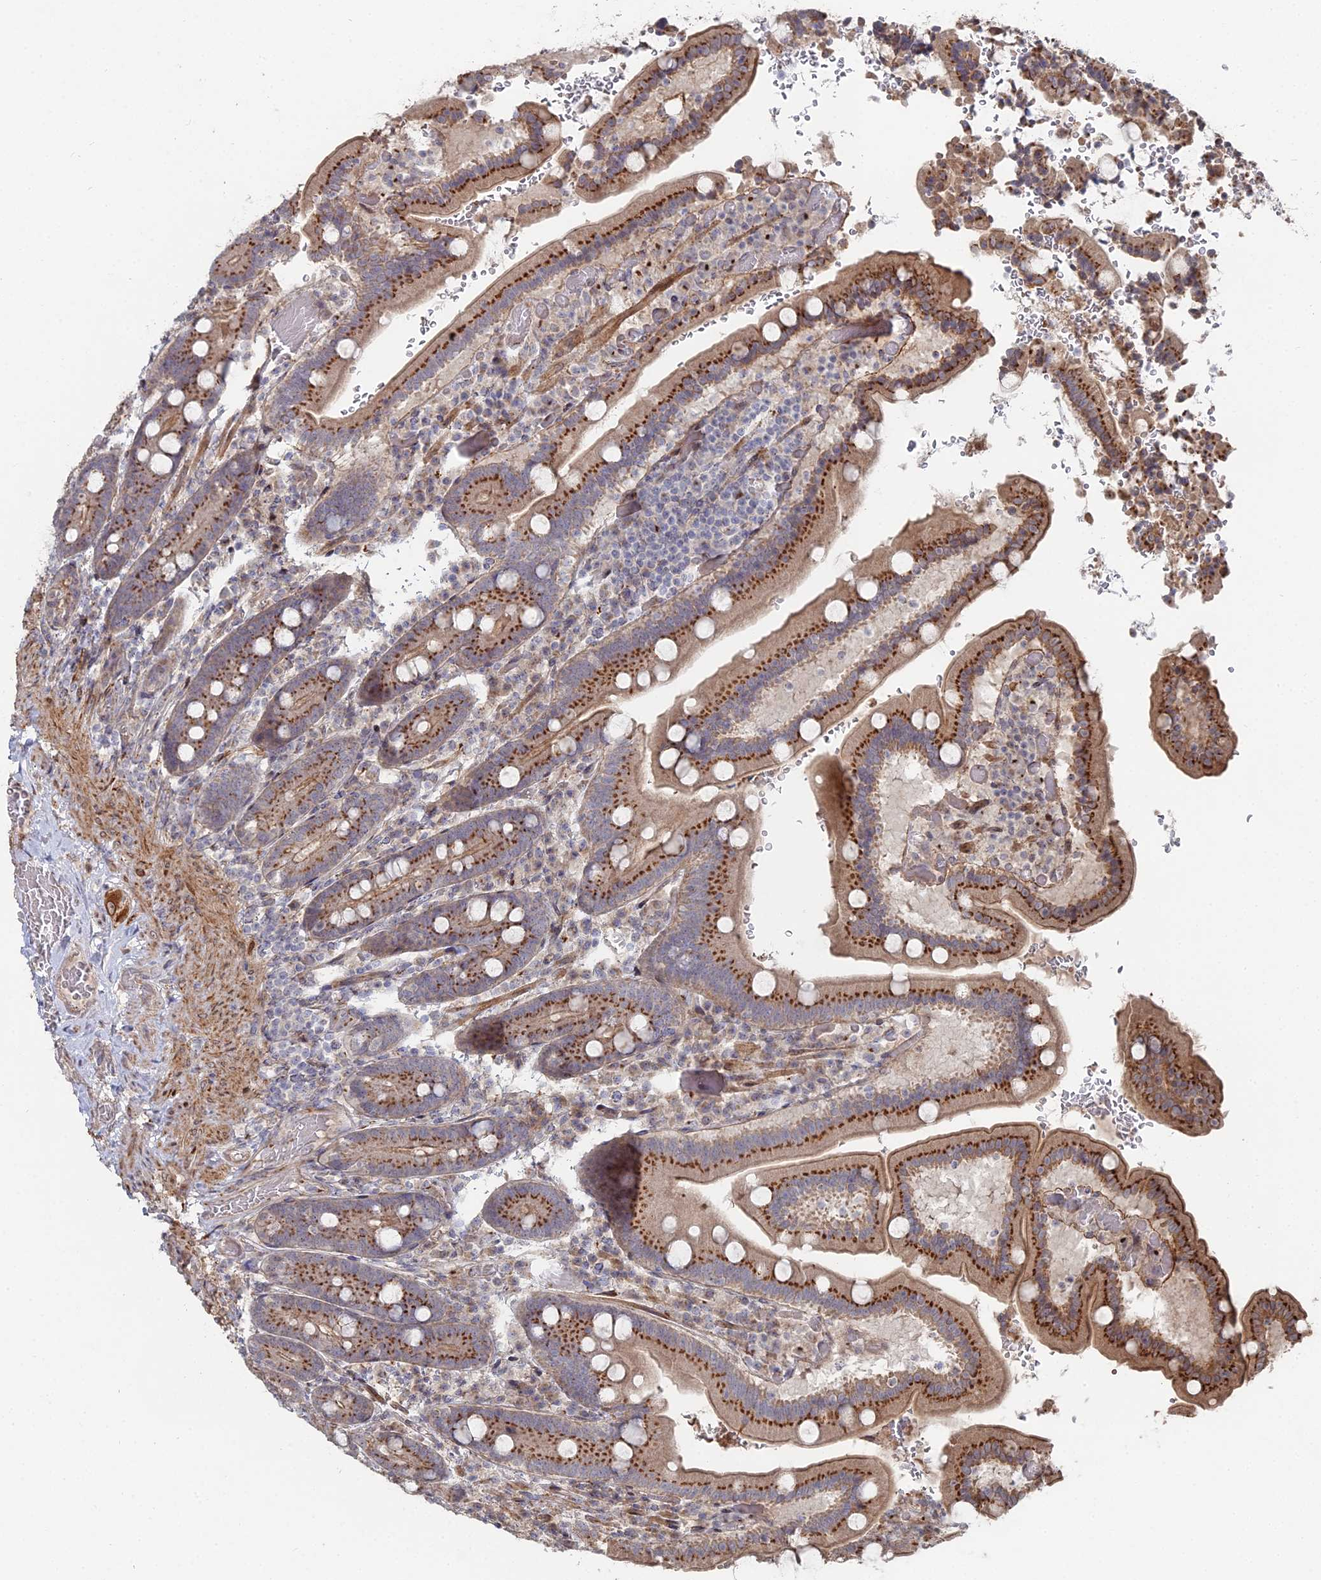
{"staining": {"intensity": "moderate", "quantity": ">75%", "location": "cytoplasmic/membranous"}, "tissue": "duodenum", "cell_type": "Glandular cells", "image_type": "normal", "snomed": [{"axis": "morphology", "description": "Normal tissue, NOS"}, {"axis": "topography", "description": "Duodenum"}], "caption": "A brown stain labels moderate cytoplasmic/membranous positivity of a protein in glandular cells of unremarkable duodenum.", "gene": "SGMS1", "patient": {"sex": "female", "age": 62}}